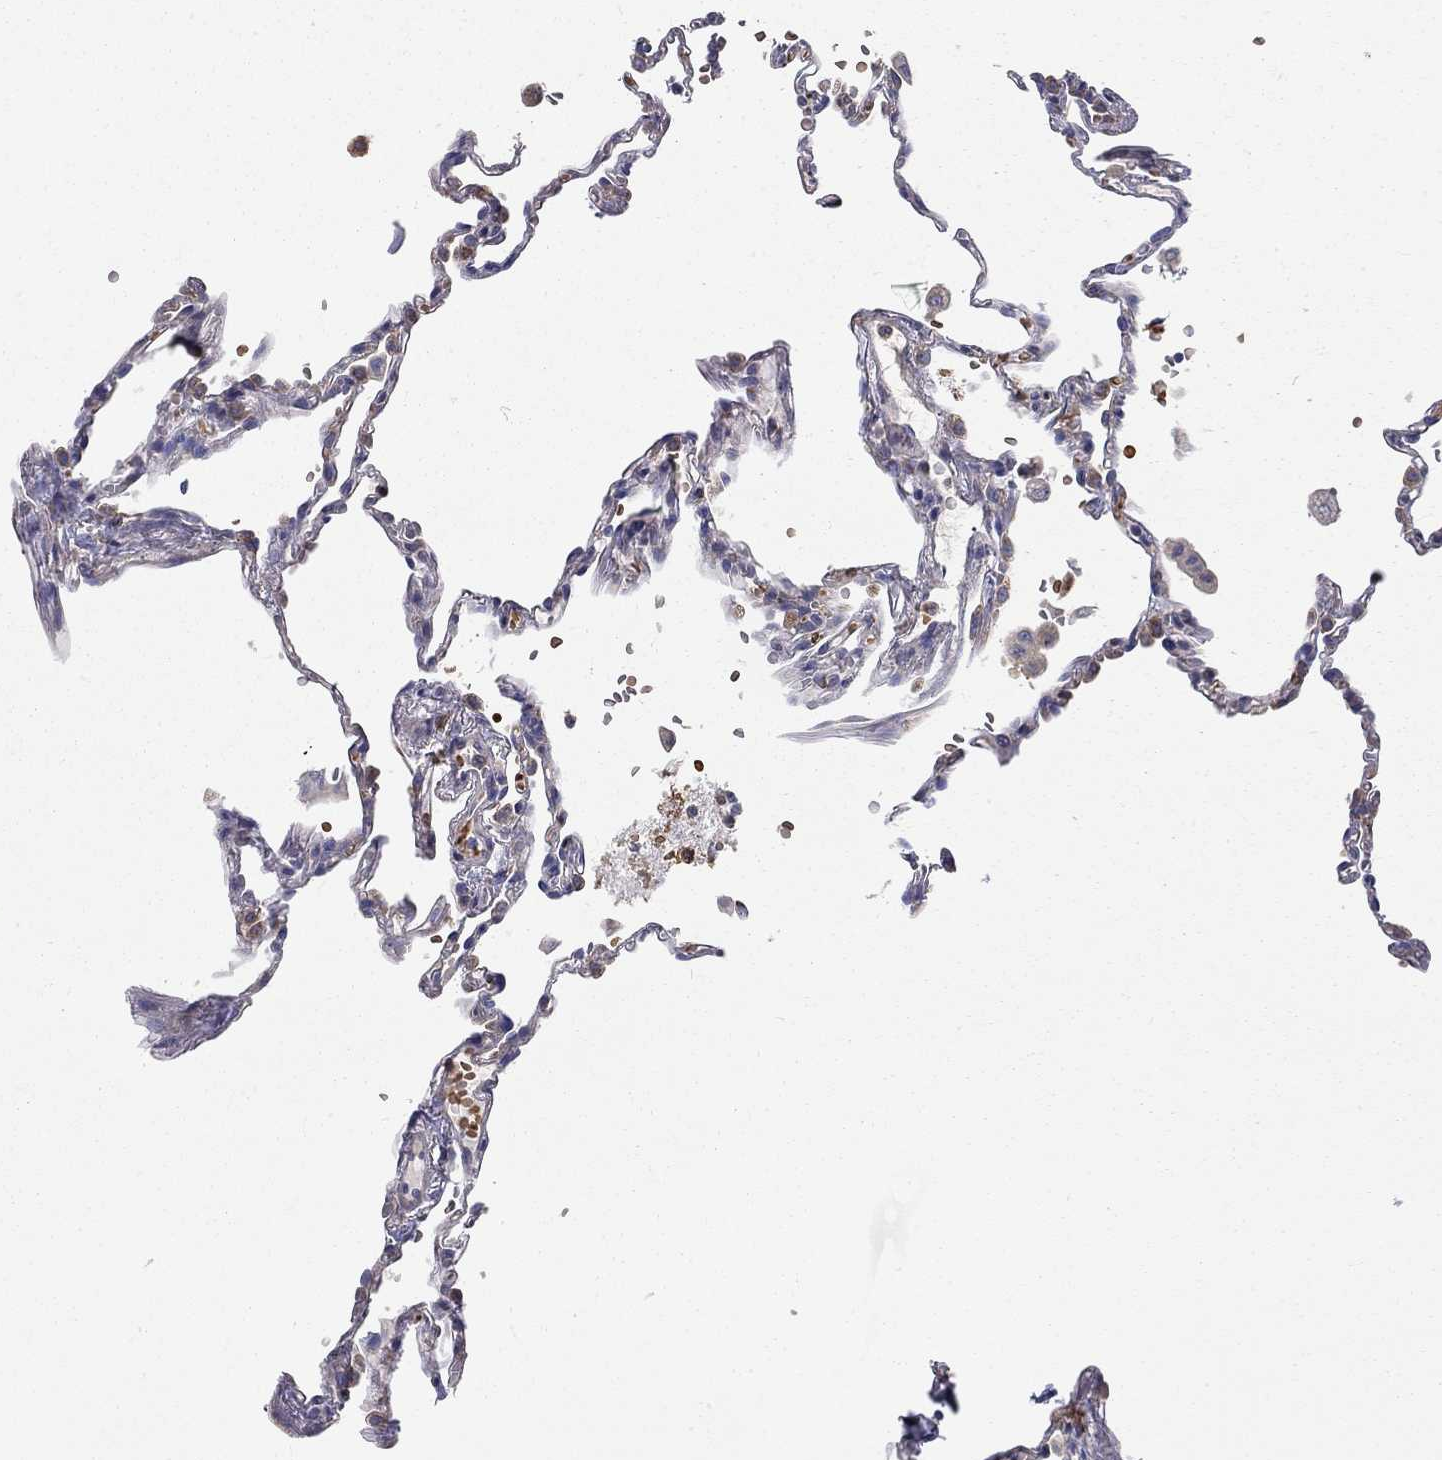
{"staining": {"intensity": "negative", "quantity": "none", "location": "none"}, "tissue": "lung", "cell_type": "Alveolar cells", "image_type": "normal", "snomed": [{"axis": "morphology", "description": "Normal tissue, NOS"}, {"axis": "topography", "description": "Lung"}], "caption": "Micrograph shows no protein expression in alveolar cells of unremarkable lung.", "gene": "CASTOR1", "patient": {"sex": "male", "age": 78}}